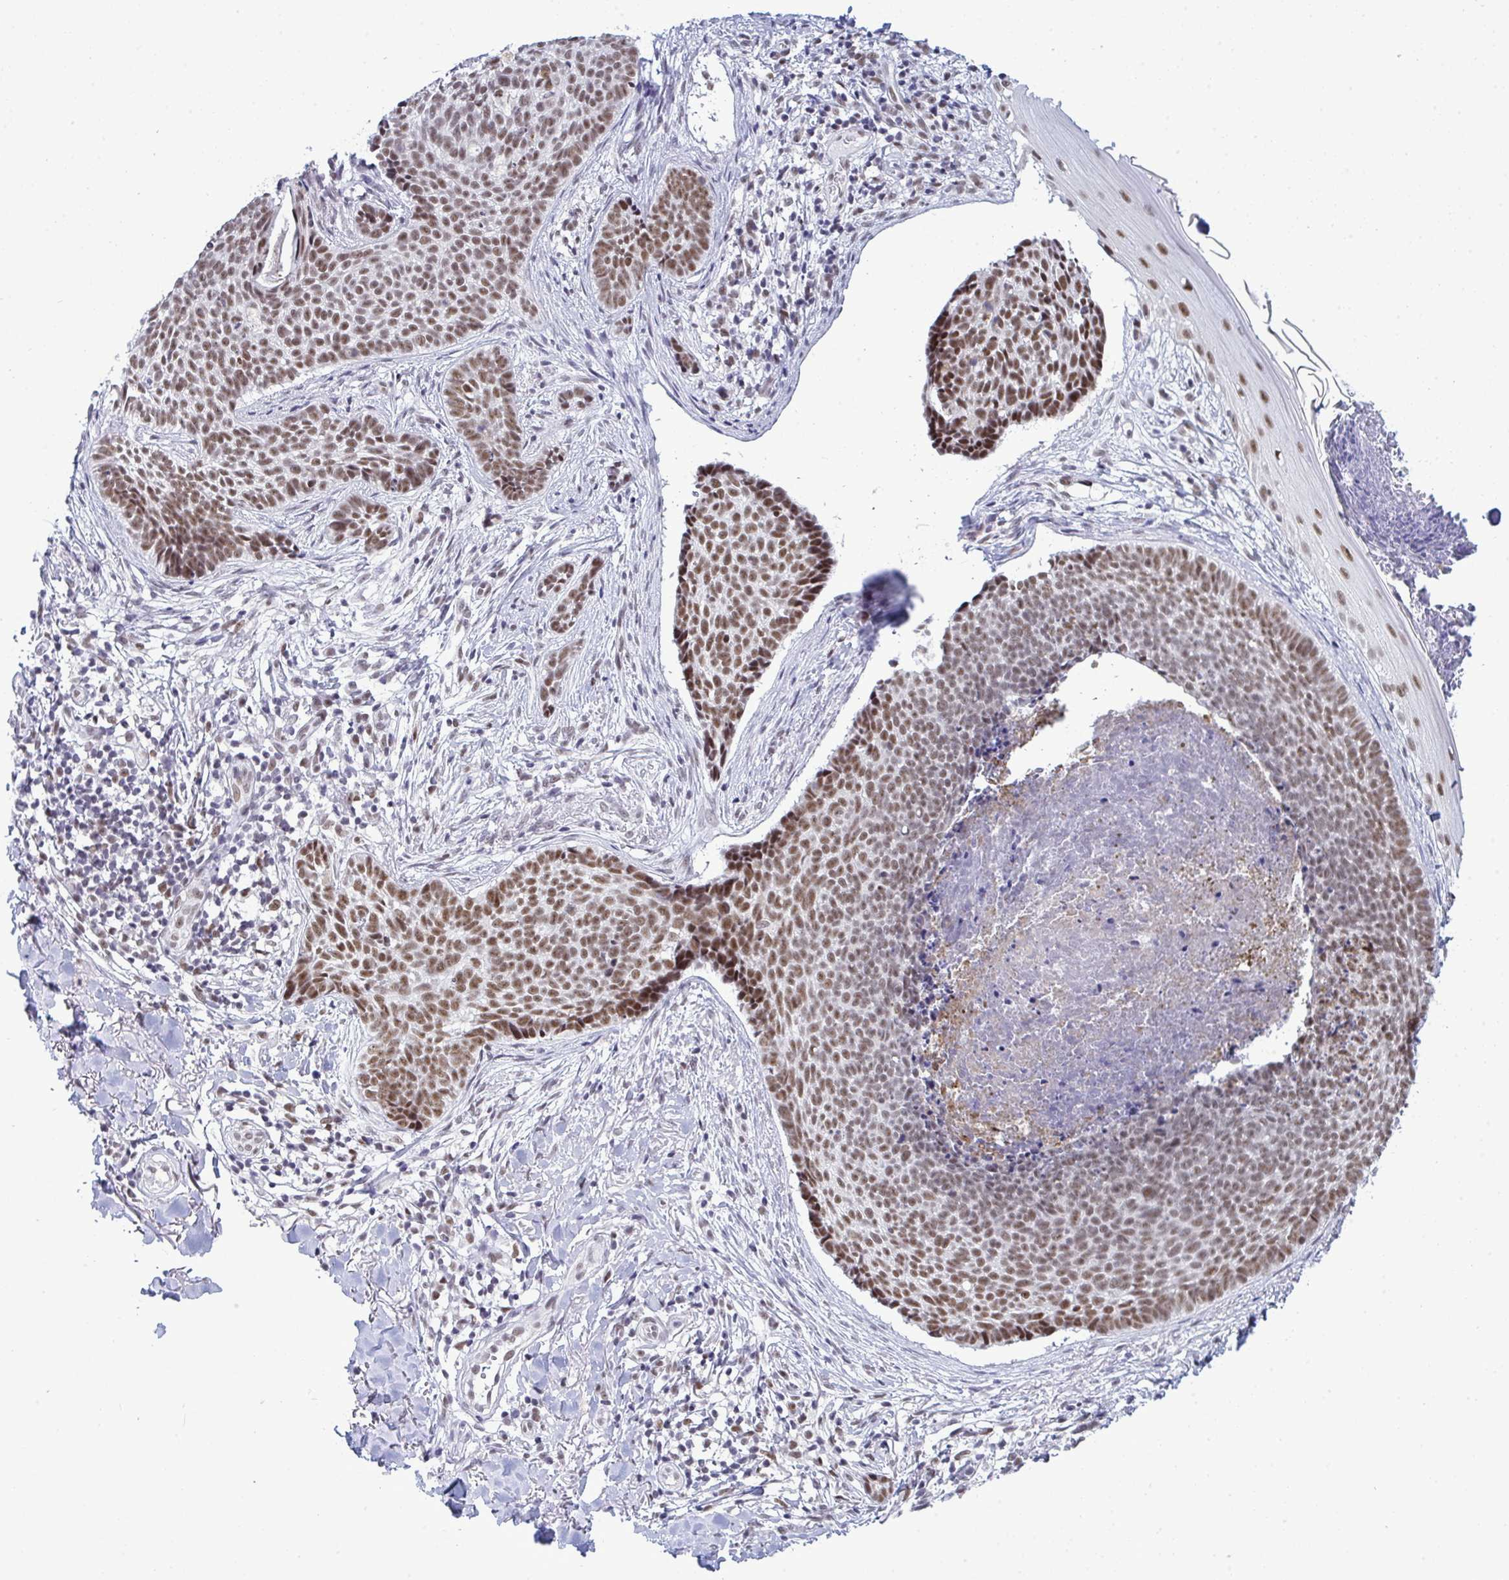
{"staining": {"intensity": "moderate", "quantity": ">75%", "location": "nuclear"}, "tissue": "skin cancer", "cell_type": "Tumor cells", "image_type": "cancer", "snomed": [{"axis": "morphology", "description": "Basal cell carcinoma"}, {"axis": "topography", "description": "Skin"}, {"axis": "topography", "description": "Skin of back"}], "caption": "Immunohistochemical staining of human skin basal cell carcinoma demonstrates medium levels of moderate nuclear protein staining in approximately >75% of tumor cells.", "gene": "PPP1R10", "patient": {"sex": "male", "age": 81}}